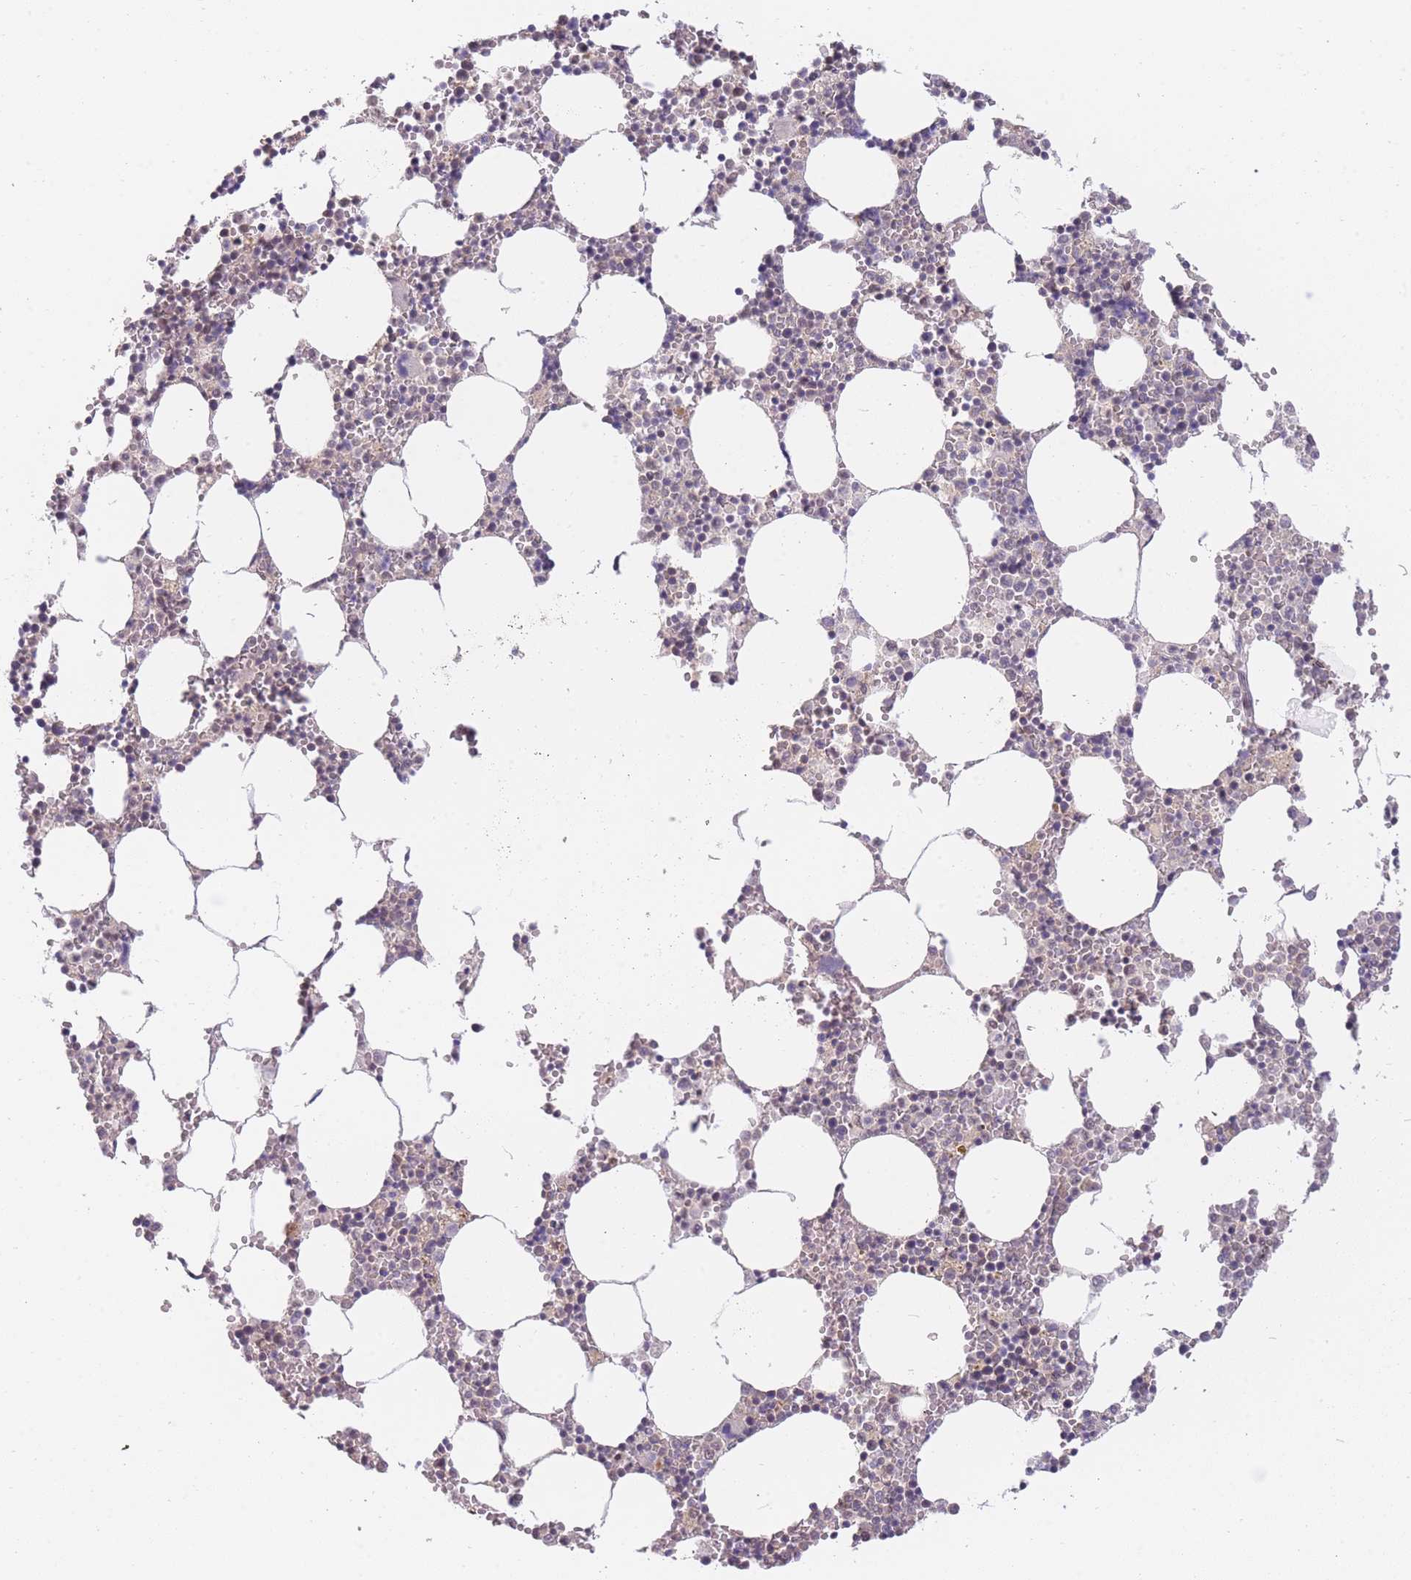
{"staining": {"intensity": "negative", "quantity": "none", "location": "none"}, "tissue": "bone marrow", "cell_type": "Hematopoietic cells", "image_type": "normal", "snomed": [{"axis": "morphology", "description": "Normal tissue, NOS"}, {"axis": "topography", "description": "Bone marrow"}], "caption": "The image exhibits no significant staining in hematopoietic cells of bone marrow.", "gene": "GOLGA6L1", "patient": {"sex": "female", "age": 64}}